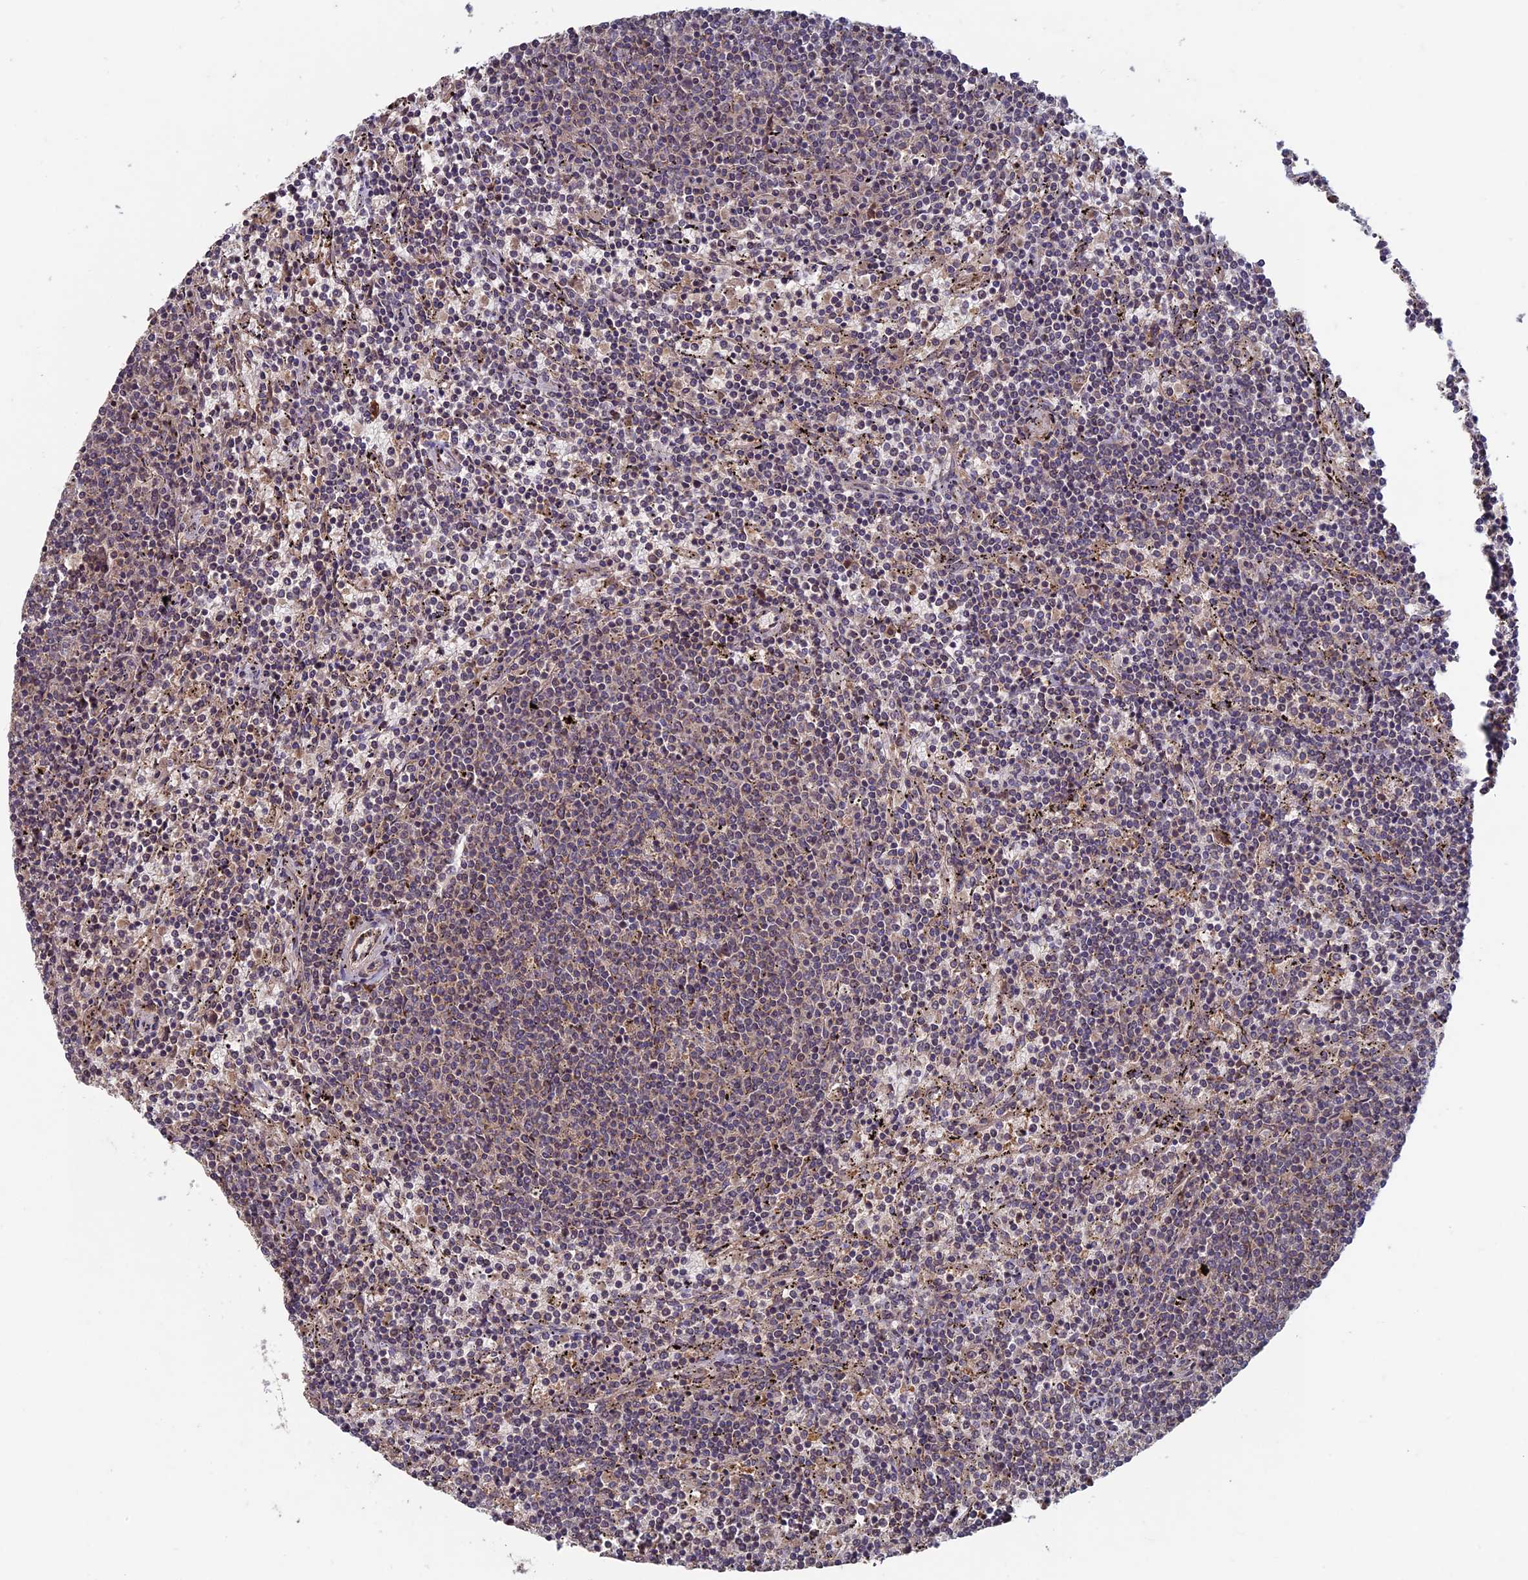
{"staining": {"intensity": "weak", "quantity": "25%-75%", "location": "cytoplasmic/membranous"}, "tissue": "lymphoma", "cell_type": "Tumor cells", "image_type": "cancer", "snomed": [{"axis": "morphology", "description": "Malignant lymphoma, non-Hodgkin's type, Low grade"}, {"axis": "topography", "description": "Spleen"}], "caption": "Tumor cells show low levels of weak cytoplasmic/membranous positivity in approximately 25%-75% of cells in human lymphoma. (DAB IHC, brown staining for protein, blue staining for nuclei).", "gene": "RCCD1", "patient": {"sex": "female", "age": 50}}